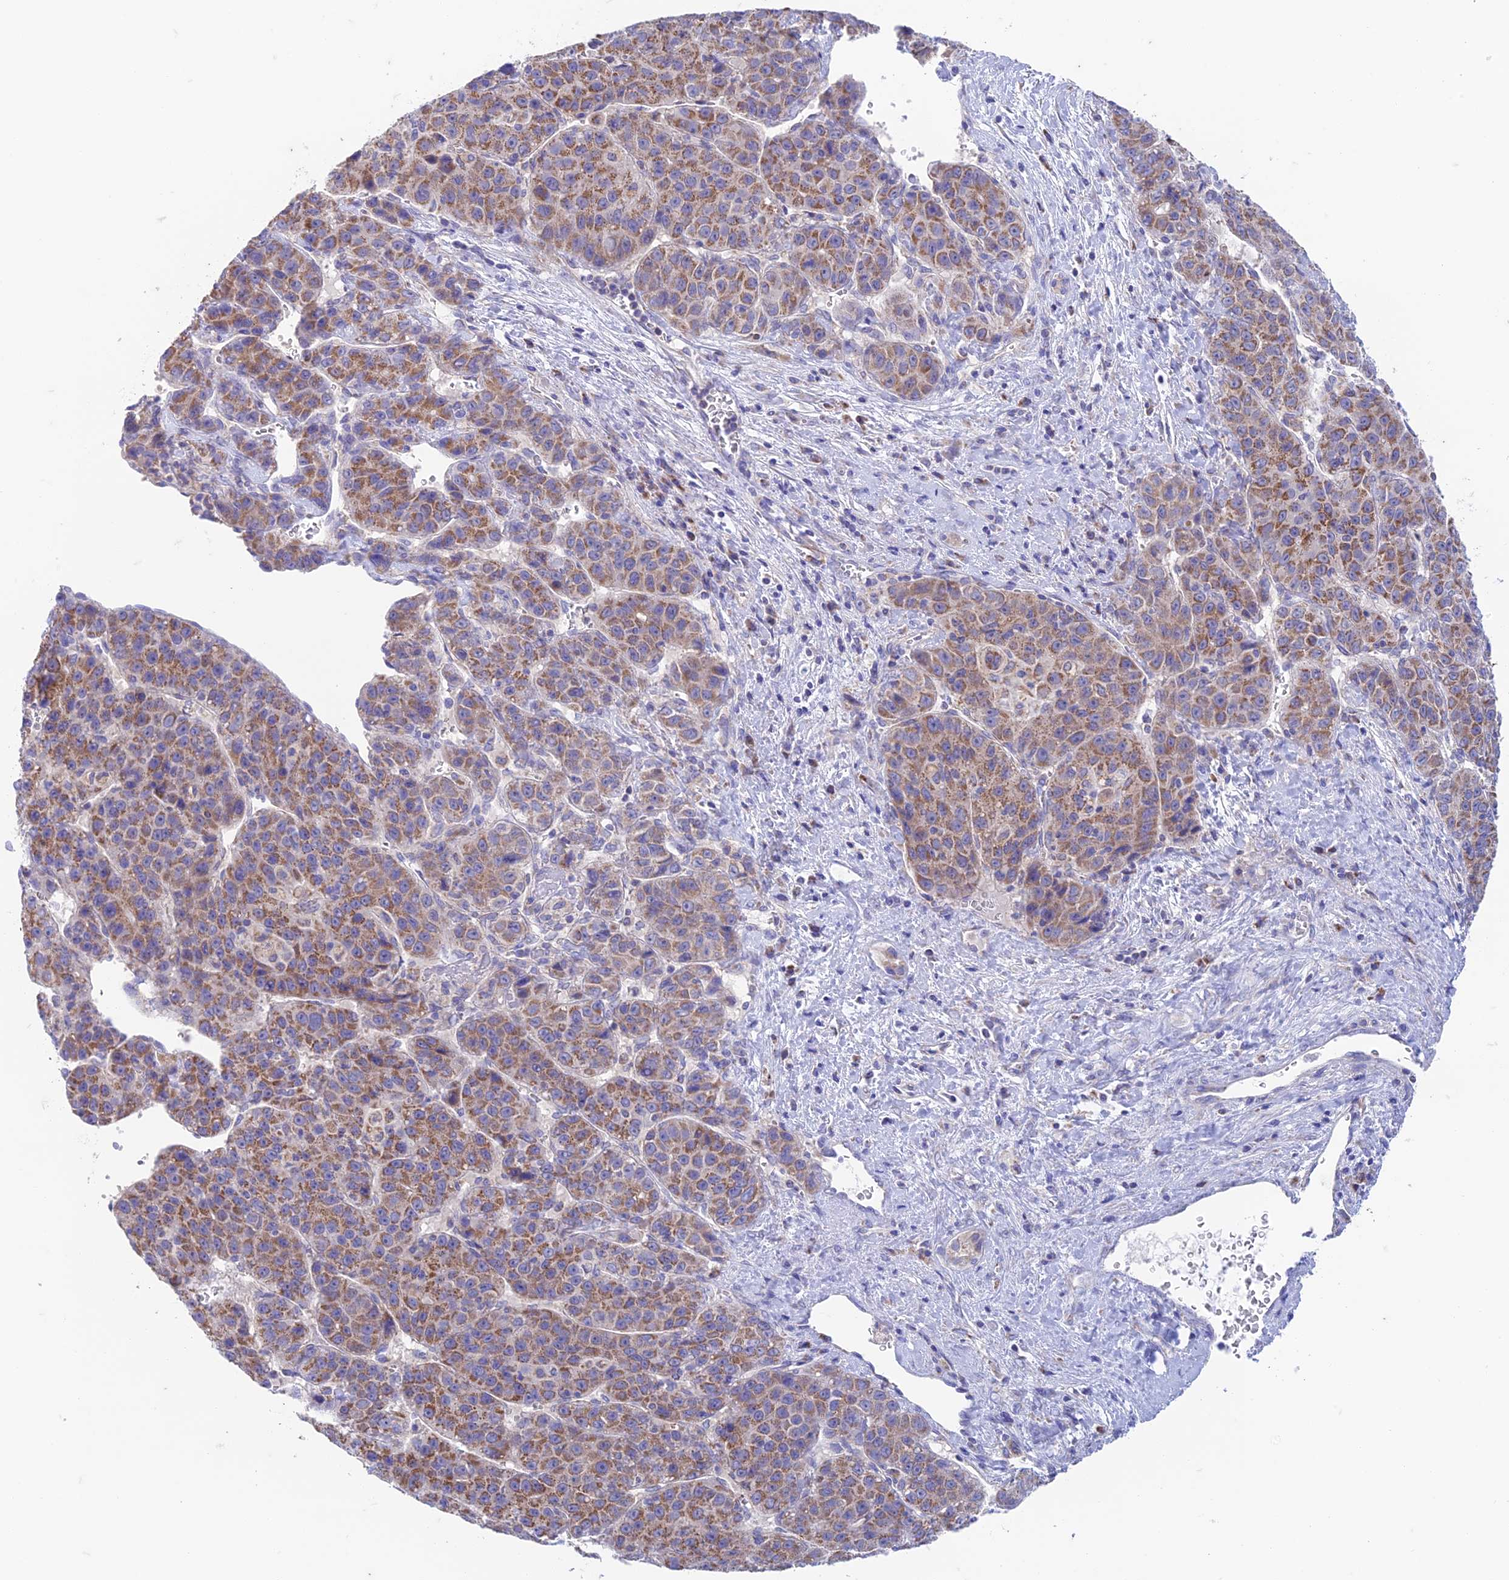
{"staining": {"intensity": "moderate", "quantity": ">75%", "location": "cytoplasmic/membranous"}, "tissue": "liver cancer", "cell_type": "Tumor cells", "image_type": "cancer", "snomed": [{"axis": "morphology", "description": "Carcinoma, Hepatocellular, NOS"}, {"axis": "topography", "description": "Liver"}], "caption": "Liver cancer (hepatocellular carcinoma) was stained to show a protein in brown. There is medium levels of moderate cytoplasmic/membranous staining in about >75% of tumor cells.", "gene": "ZNF181", "patient": {"sex": "female", "age": 53}}